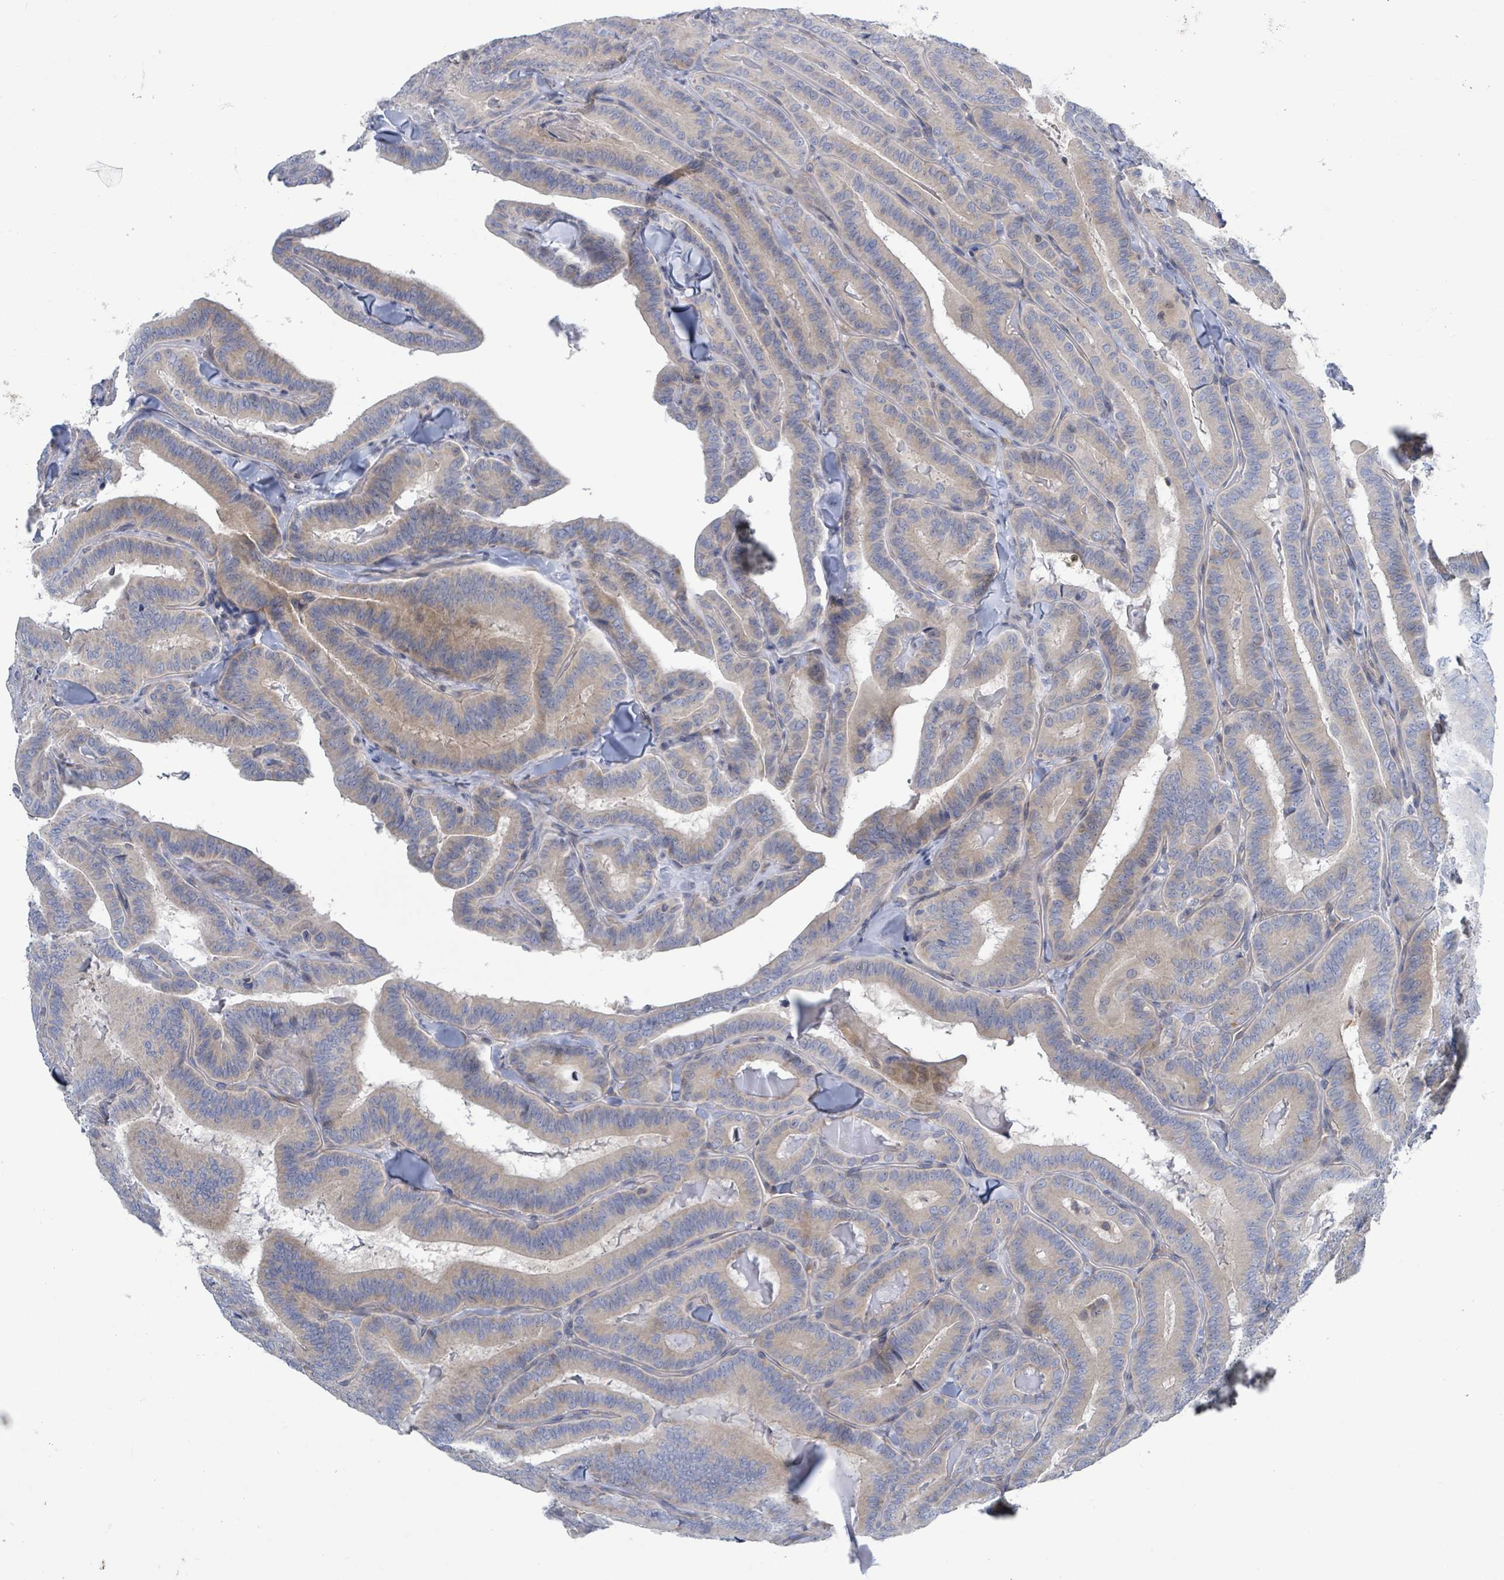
{"staining": {"intensity": "weak", "quantity": "<25%", "location": "cytoplasmic/membranous"}, "tissue": "thyroid cancer", "cell_type": "Tumor cells", "image_type": "cancer", "snomed": [{"axis": "morphology", "description": "Papillary adenocarcinoma, NOS"}, {"axis": "topography", "description": "Thyroid gland"}], "caption": "Immunohistochemistry (IHC) of thyroid papillary adenocarcinoma shows no staining in tumor cells.", "gene": "DGKZ", "patient": {"sex": "male", "age": 61}}